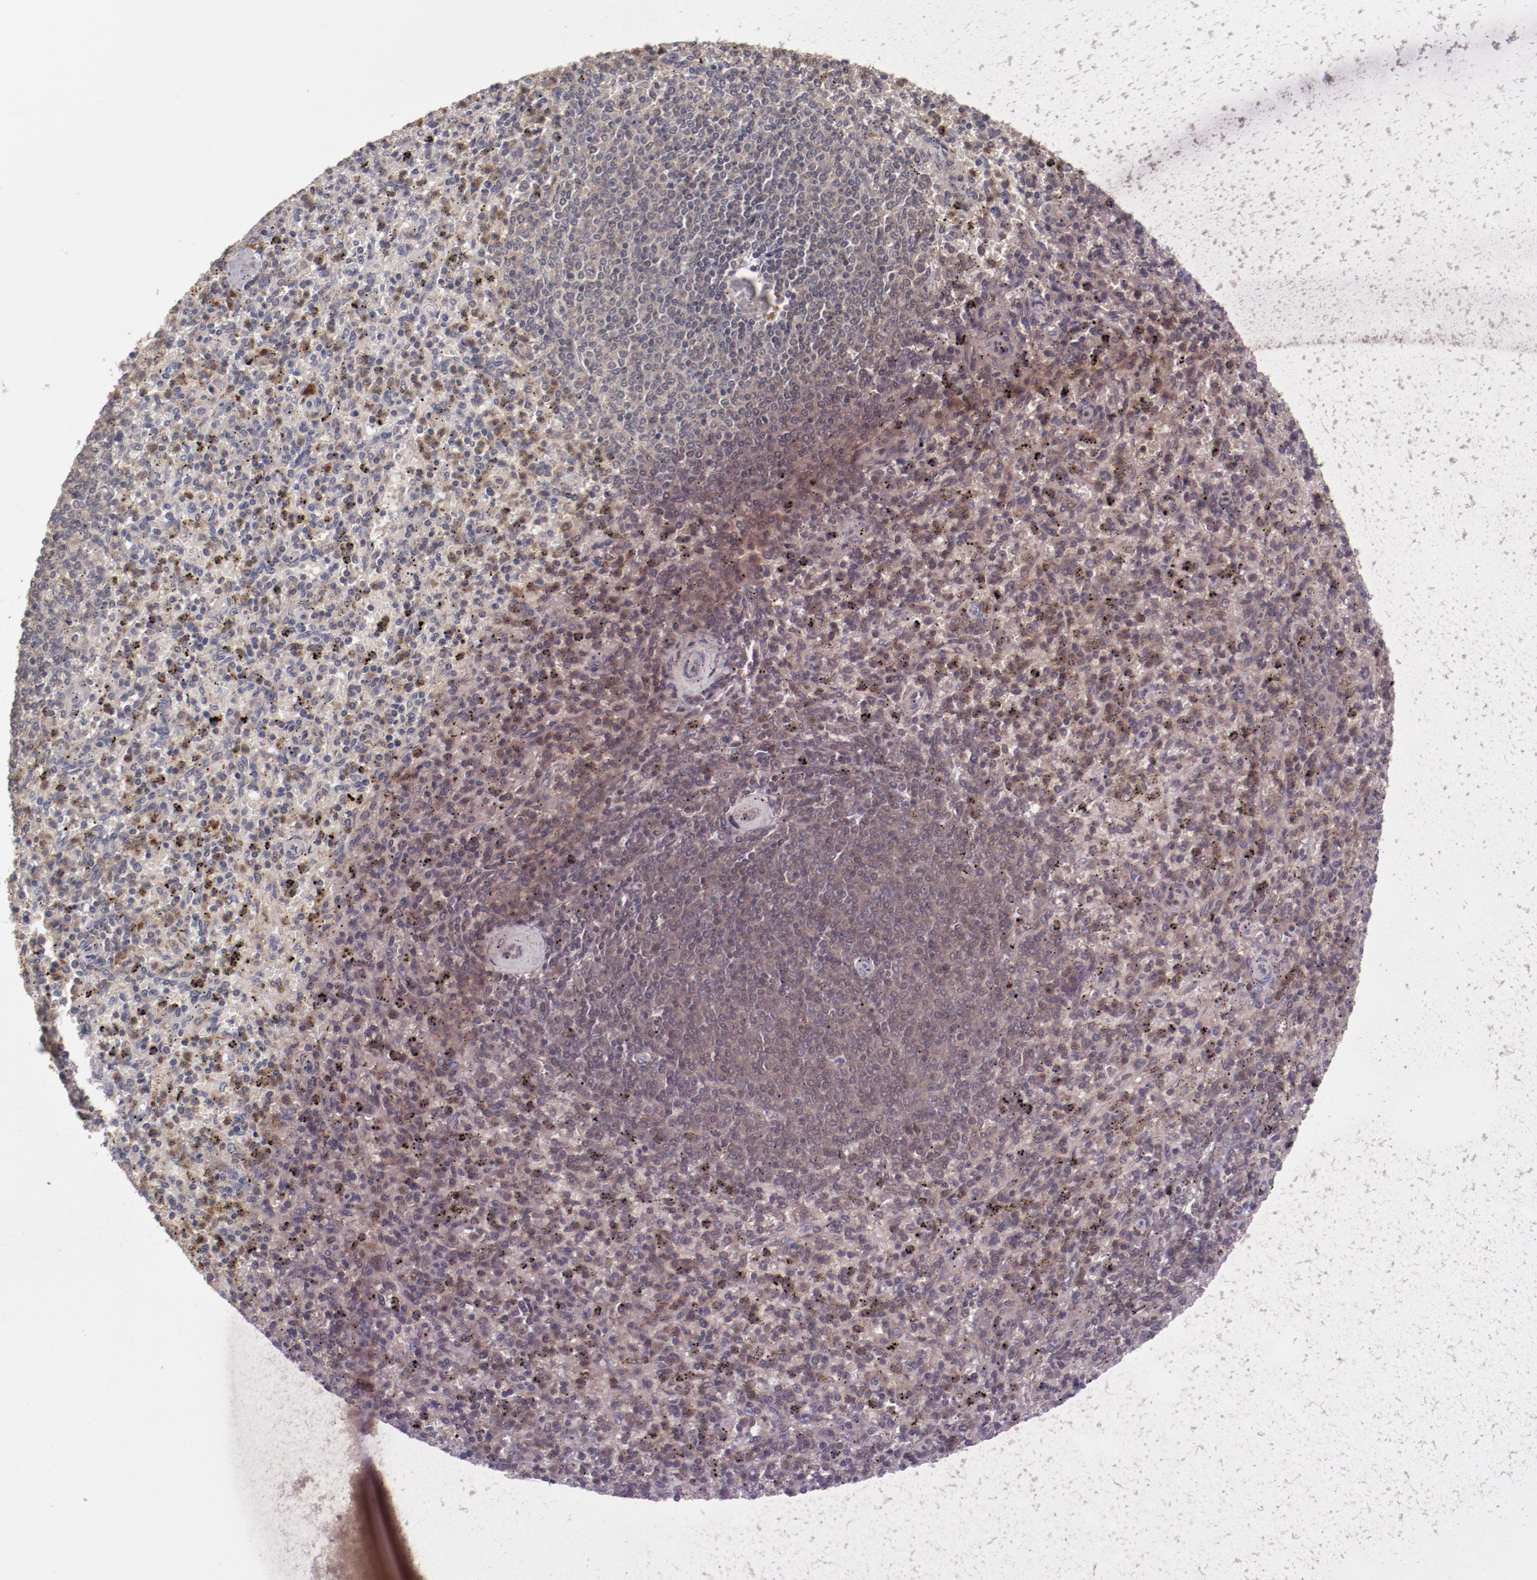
{"staining": {"intensity": "weak", "quantity": "<25%", "location": "cytoplasmic/membranous"}, "tissue": "spleen", "cell_type": "Cells in red pulp", "image_type": "normal", "snomed": [{"axis": "morphology", "description": "Normal tissue, NOS"}, {"axis": "topography", "description": "Spleen"}], "caption": "High magnification brightfield microscopy of benign spleen stained with DAB (3,3'-diaminobenzidine) (brown) and counterstained with hematoxylin (blue): cells in red pulp show no significant expression. The staining is performed using DAB brown chromogen with nuclei counter-stained in using hematoxylin.", "gene": "CP", "patient": {"sex": "male", "age": 72}}